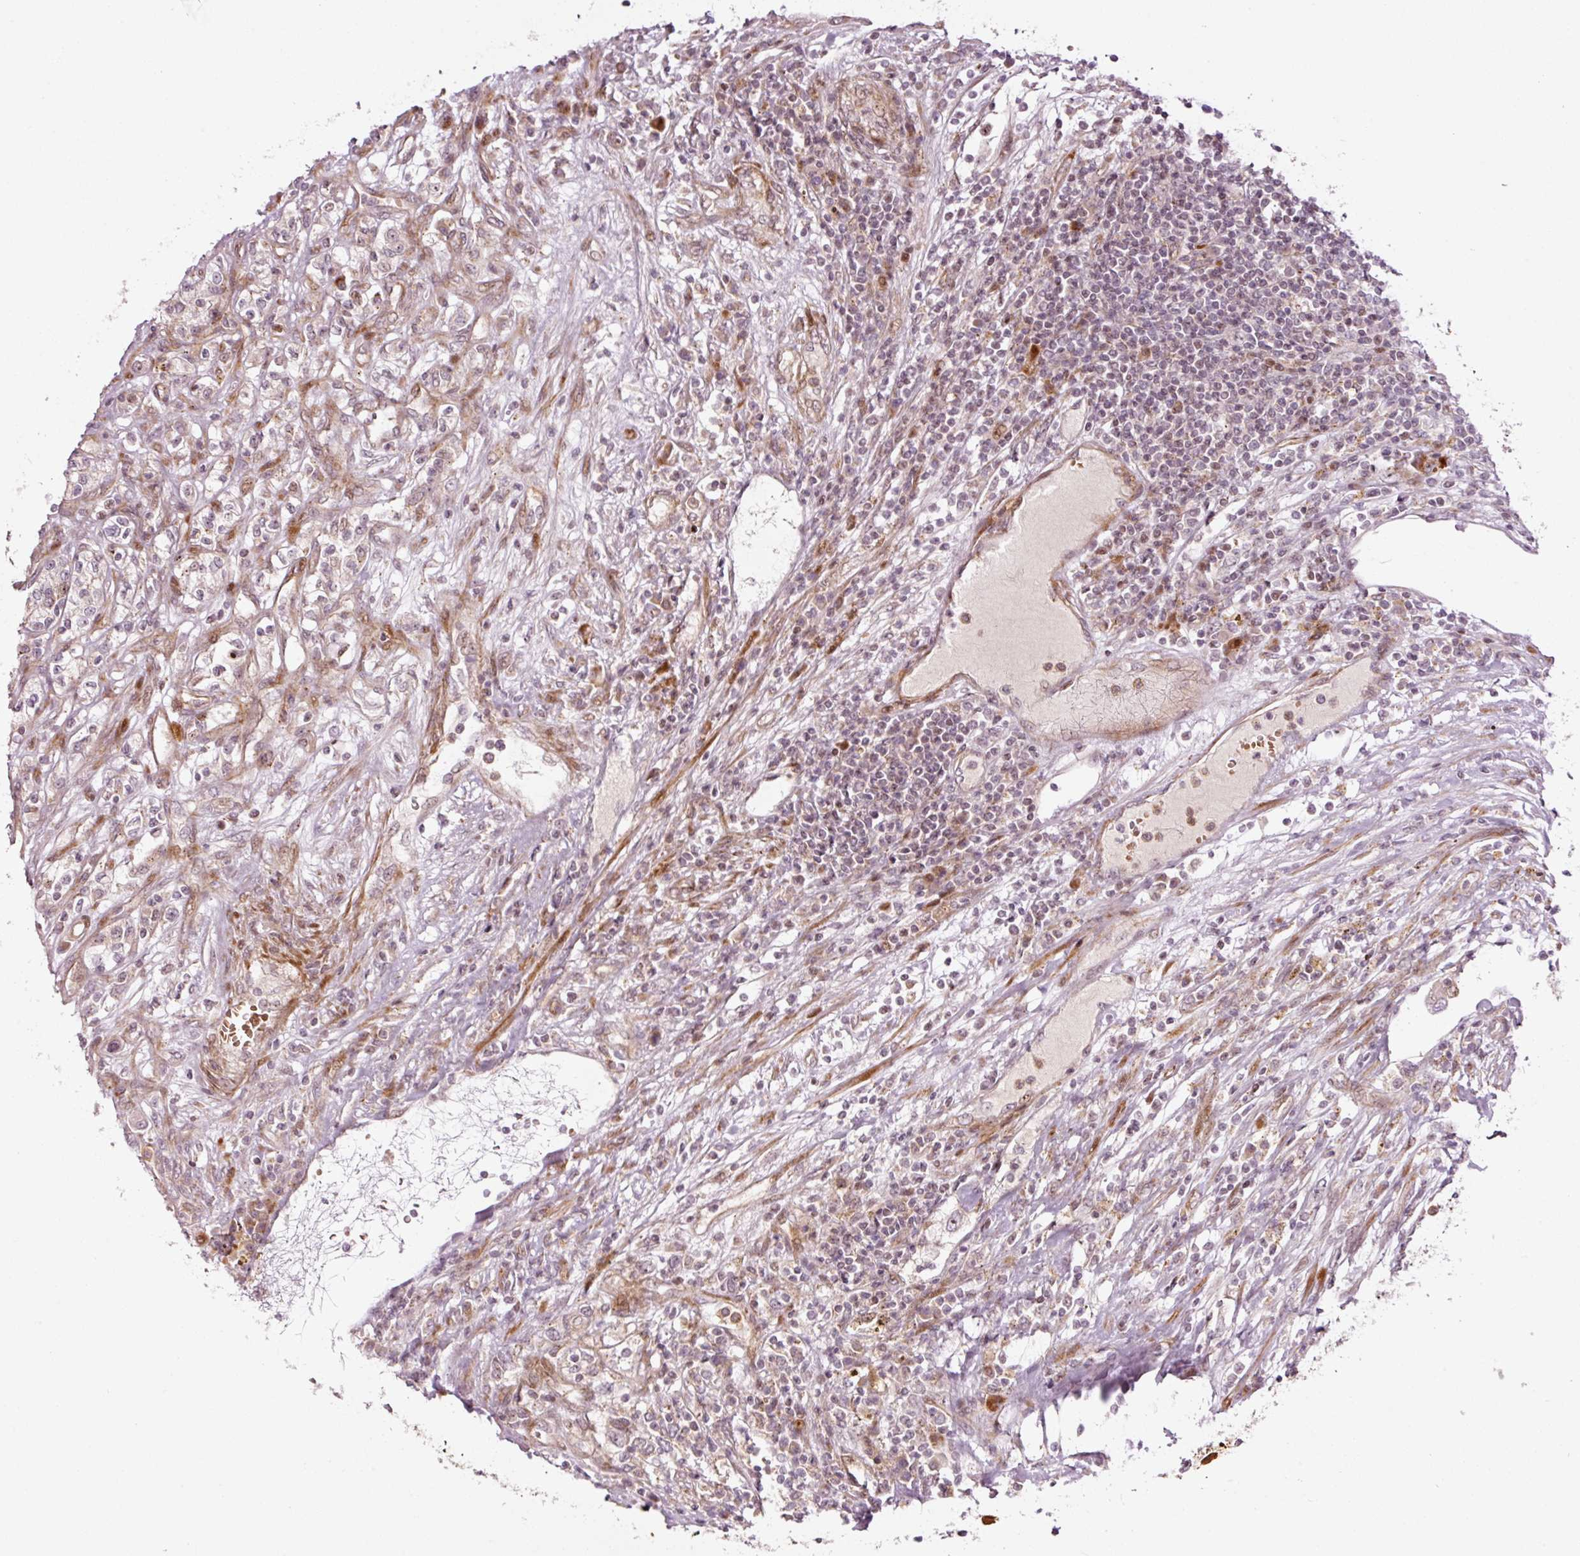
{"staining": {"intensity": "negative", "quantity": "none", "location": "none"}, "tissue": "renal cancer", "cell_type": "Tumor cells", "image_type": "cancer", "snomed": [{"axis": "morphology", "description": "Adenocarcinoma, NOS"}, {"axis": "topography", "description": "Kidney"}], "caption": "Tumor cells are negative for protein expression in human renal adenocarcinoma.", "gene": "ANKRD20A1", "patient": {"sex": "female", "age": 52}}